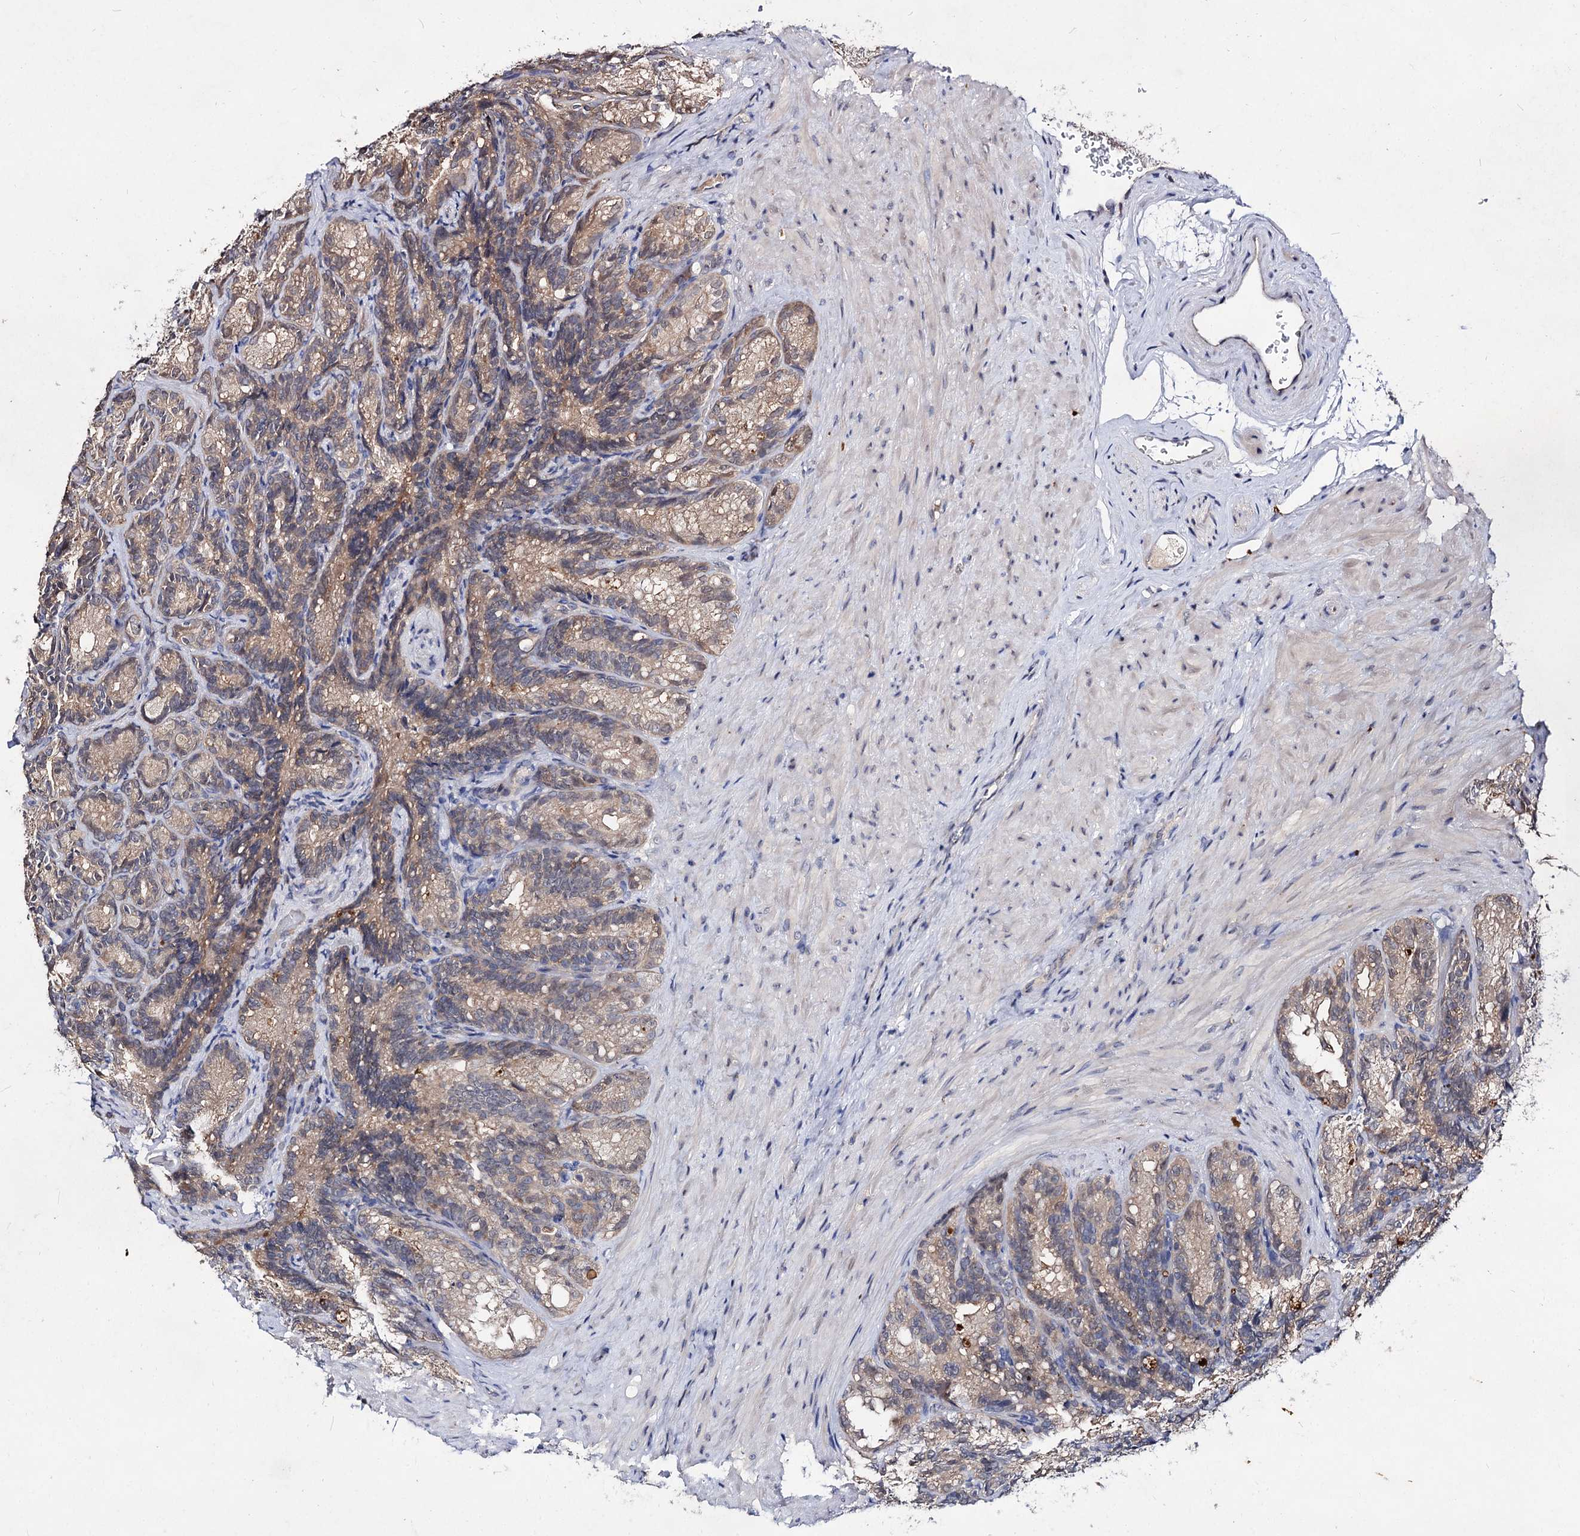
{"staining": {"intensity": "weak", "quantity": ">75%", "location": "cytoplasmic/membranous"}, "tissue": "seminal vesicle", "cell_type": "Glandular cells", "image_type": "normal", "snomed": [{"axis": "morphology", "description": "Normal tissue, NOS"}, {"axis": "topography", "description": "Seminal veicle"}], "caption": "Seminal vesicle stained with a brown dye shows weak cytoplasmic/membranous positive positivity in approximately >75% of glandular cells.", "gene": "ACTR6", "patient": {"sex": "male", "age": 60}}